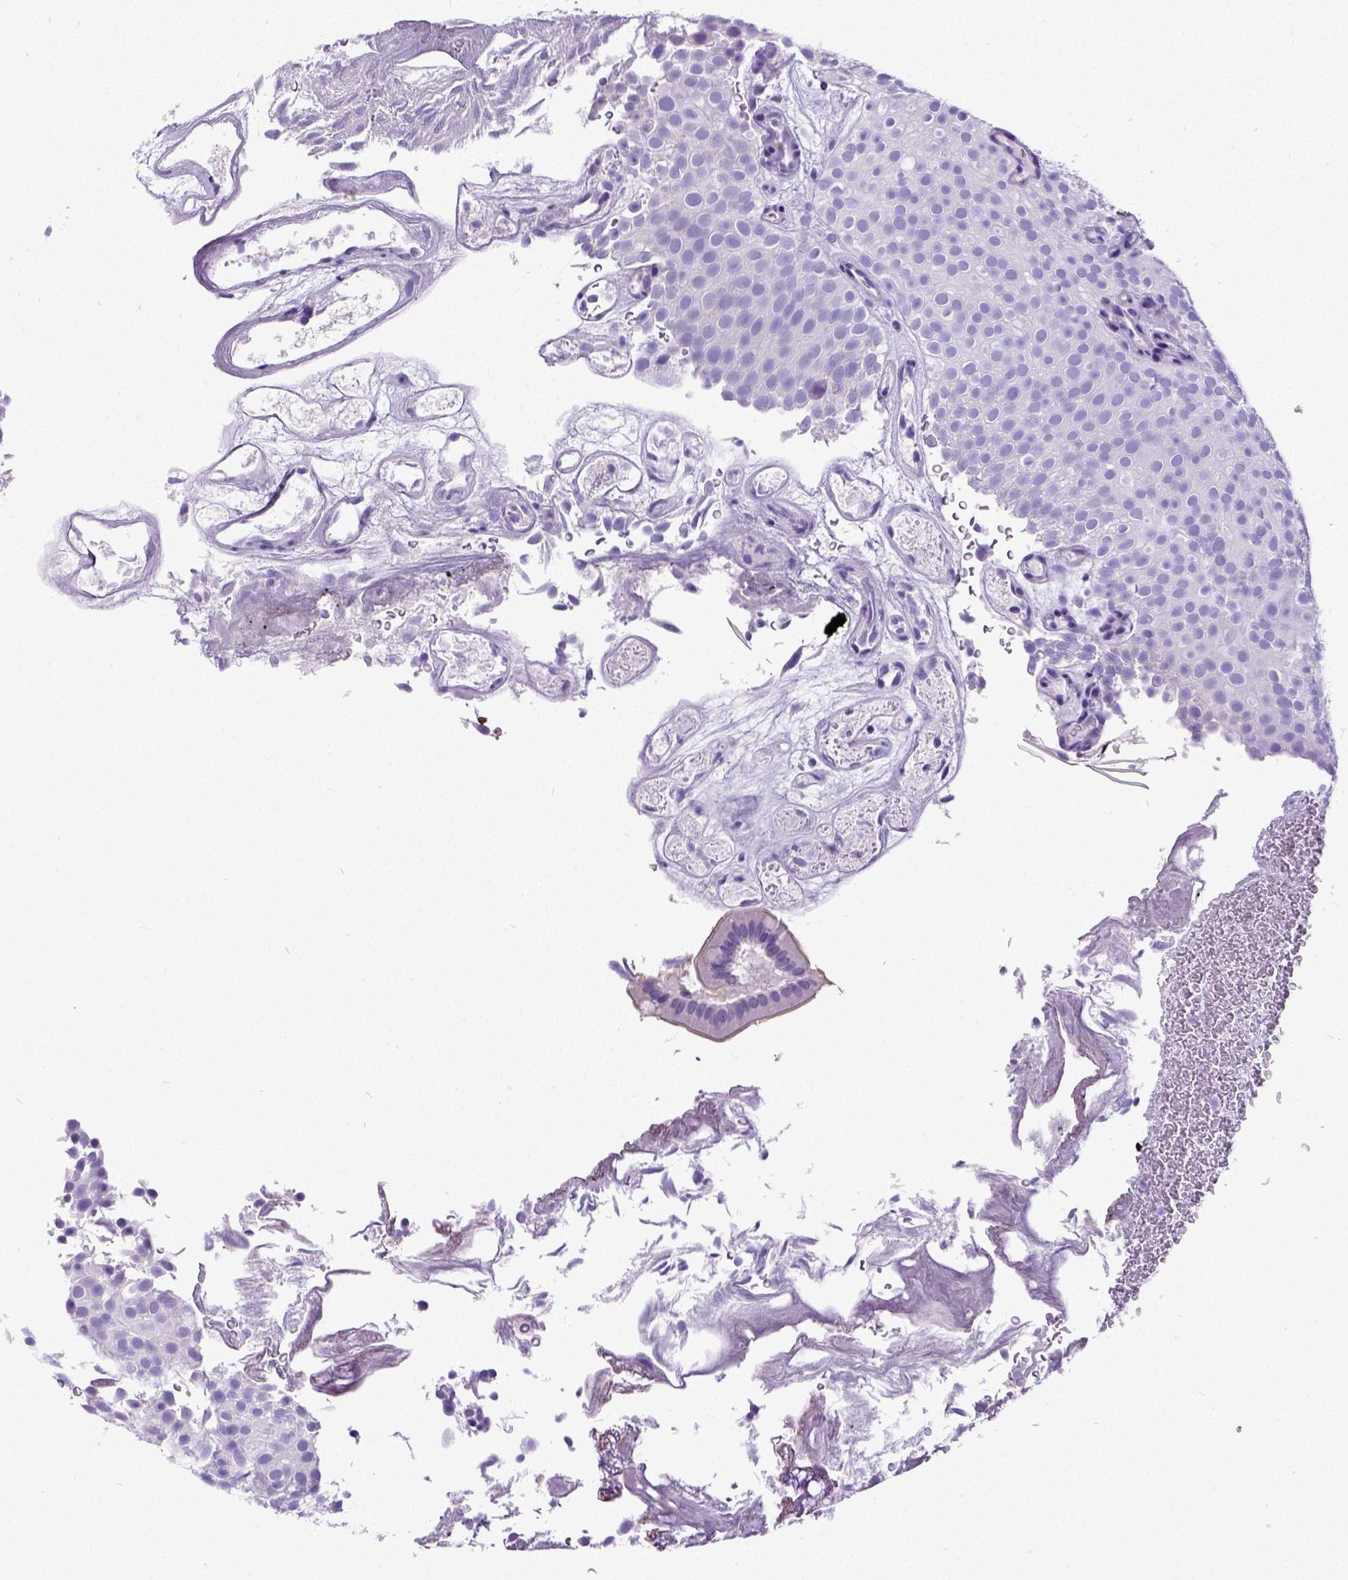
{"staining": {"intensity": "negative", "quantity": "none", "location": "none"}, "tissue": "urothelial cancer", "cell_type": "Tumor cells", "image_type": "cancer", "snomed": [{"axis": "morphology", "description": "Urothelial carcinoma, Low grade"}, {"axis": "topography", "description": "Urinary bladder"}], "caption": "Immunohistochemical staining of human urothelial carcinoma (low-grade) exhibits no significant staining in tumor cells.", "gene": "SATB2", "patient": {"sex": "male", "age": 78}}